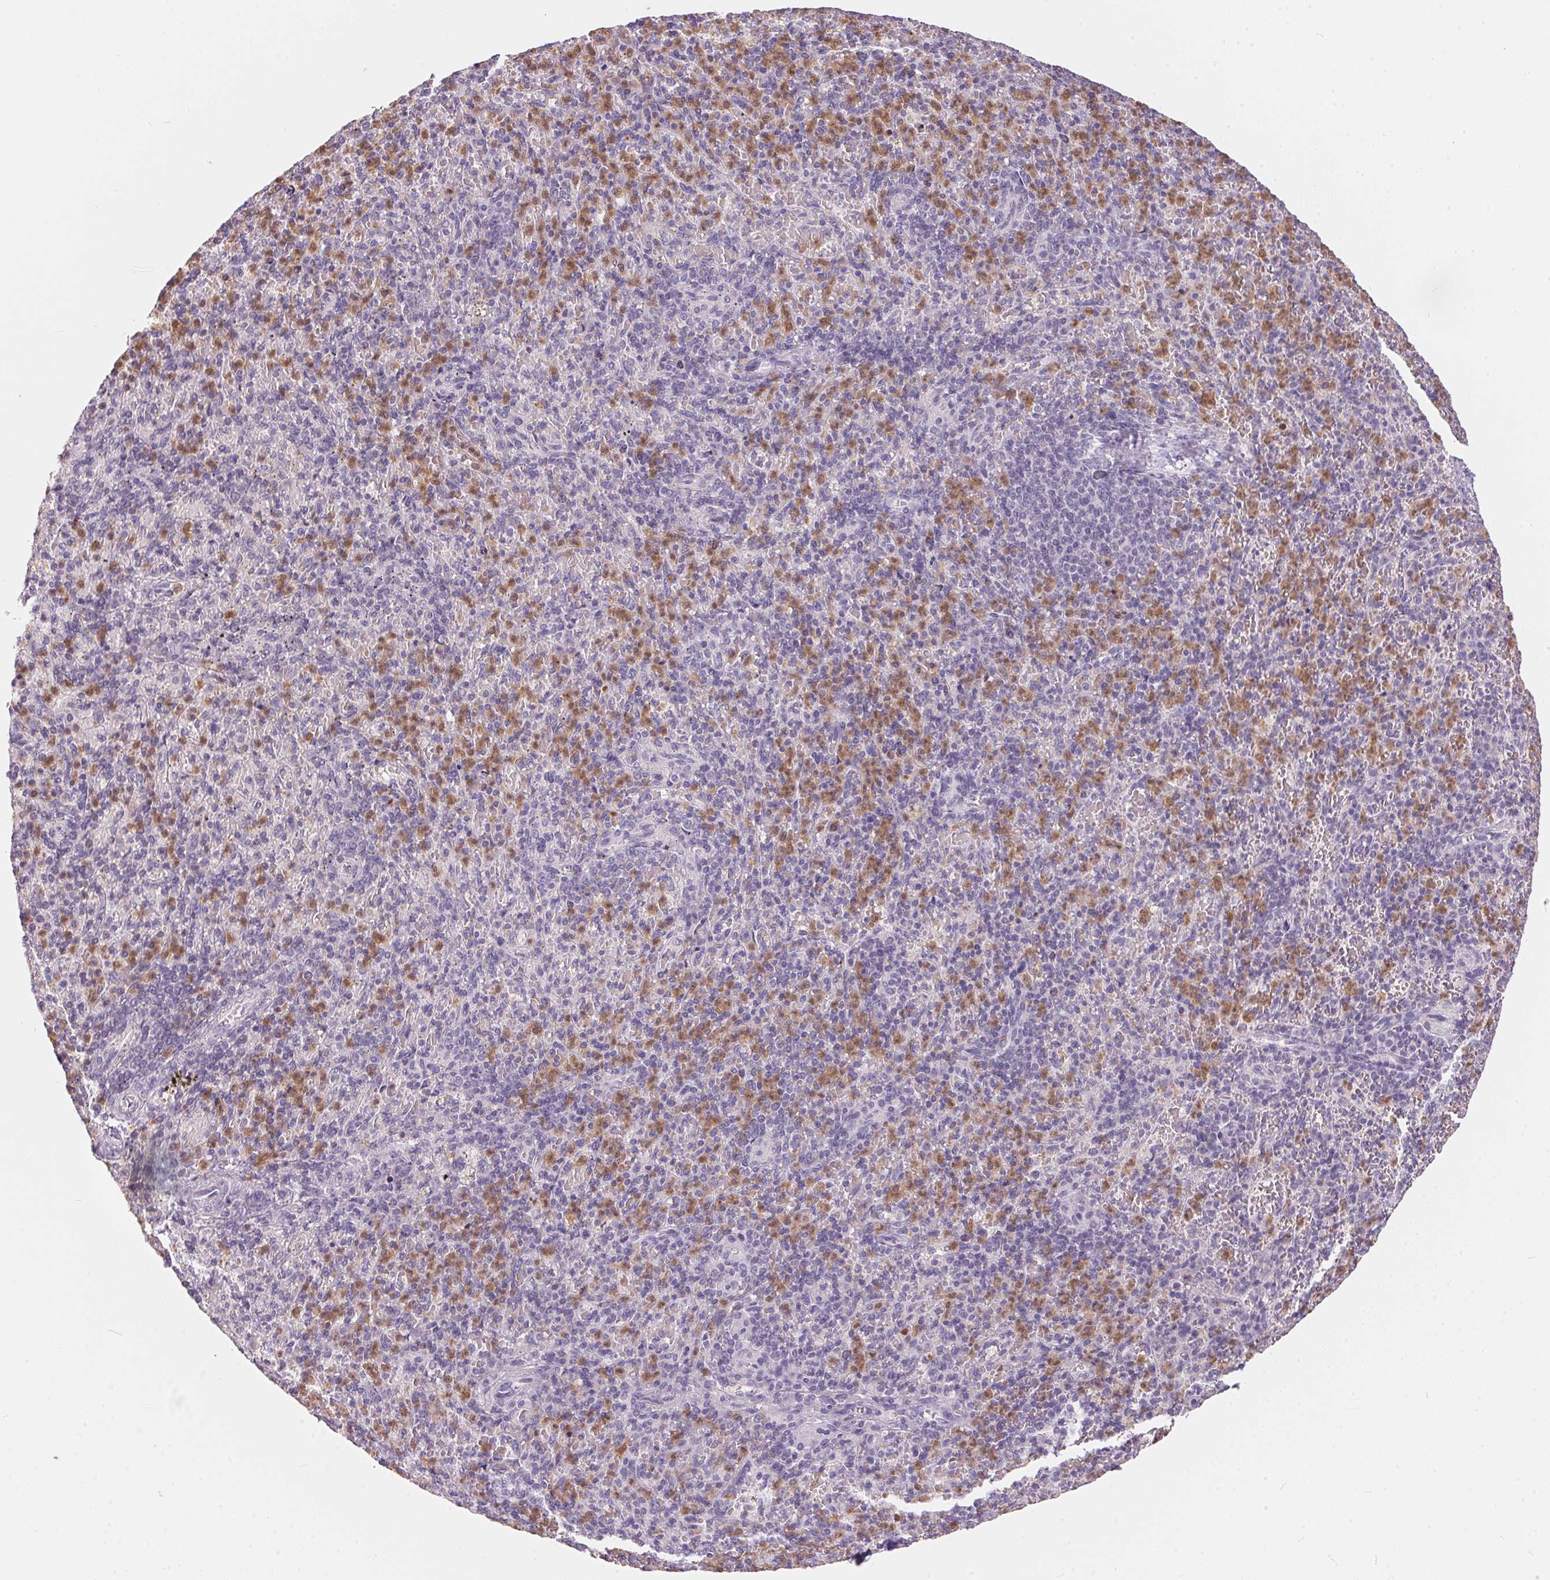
{"staining": {"intensity": "moderate", "quantity": "25%-75%", "location": "cytoplasmic/membranous"}, "tissue": "spleen", "cell_type": "Cells in red pulp", "image_type": "normal", "snomed": [{"axis": "morphology", "description": "Normal tissue, NOS"}, {"axis": "topography", "description": "Spleen"}], "caption": "Protein analysis of benign spleen demonstrates moderate cytoplasmic/membranous expression in about 25%-75% of cells in red pulp.", "gene": "SERPINB1", "patient": {"sex": "female", "age": 74}}